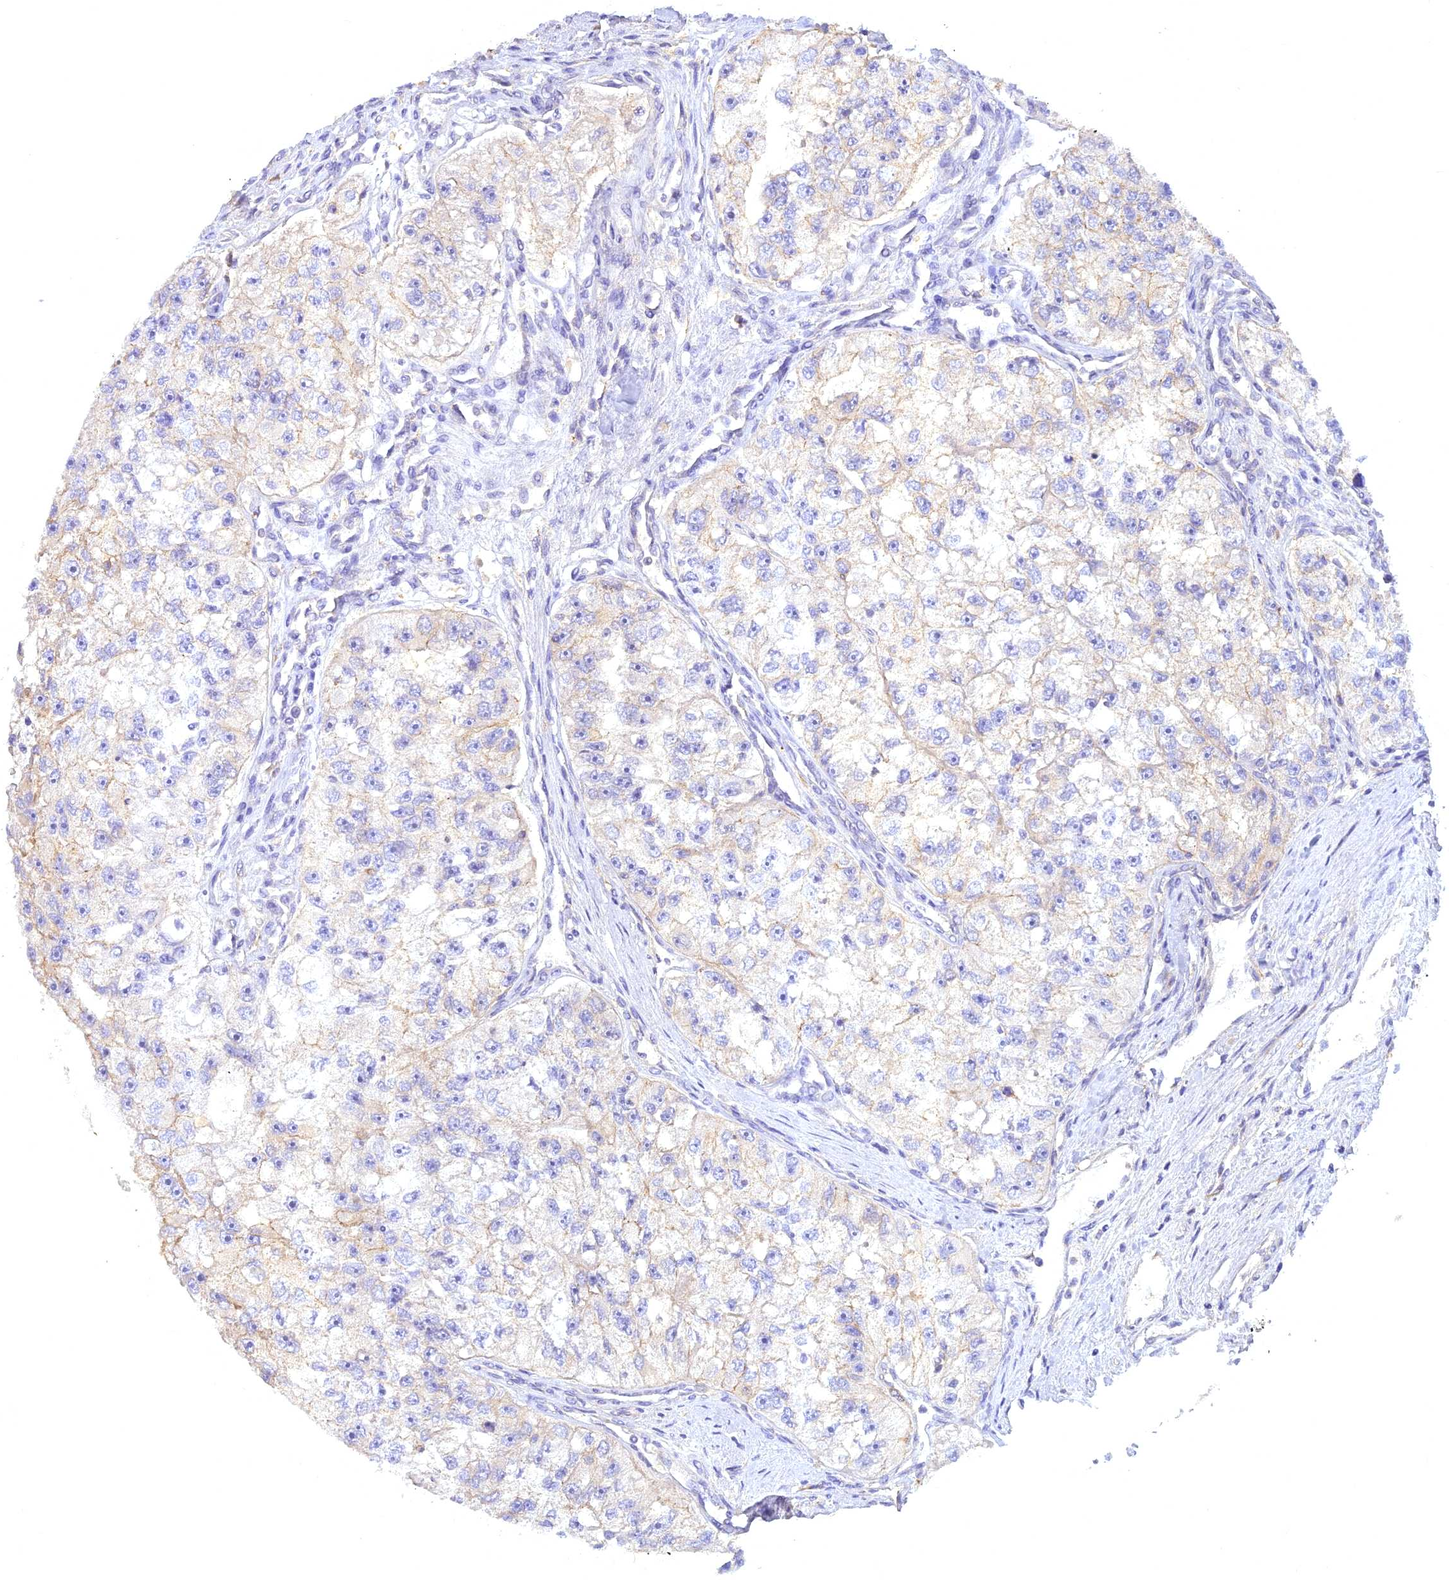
{"staining": {"intensity": "weak", "quantity": "<25%", "location": "cytoplasmic/membranous"}, "tissue": "renal cancer", "cell_type": "Tumor cells", "image_type": "cancer", "snomed": [{"axis": "morphology", "description": "Adenocarcinoma, NOS"}, {"axis": "topography", "description": "Kidney"}], "caption": "Immunohistochemistry image of neoplastic tissue: renal cancer (adenocarcinoma) stained with DAB (3,3'-diaminobenzidine) reveals no significant protein expression in tumor cells. (Immunohistochemistry, brightfield microscopy, high magnification).", "gene": "CENPV", "patient": {"sex": "male", "age": 63}}